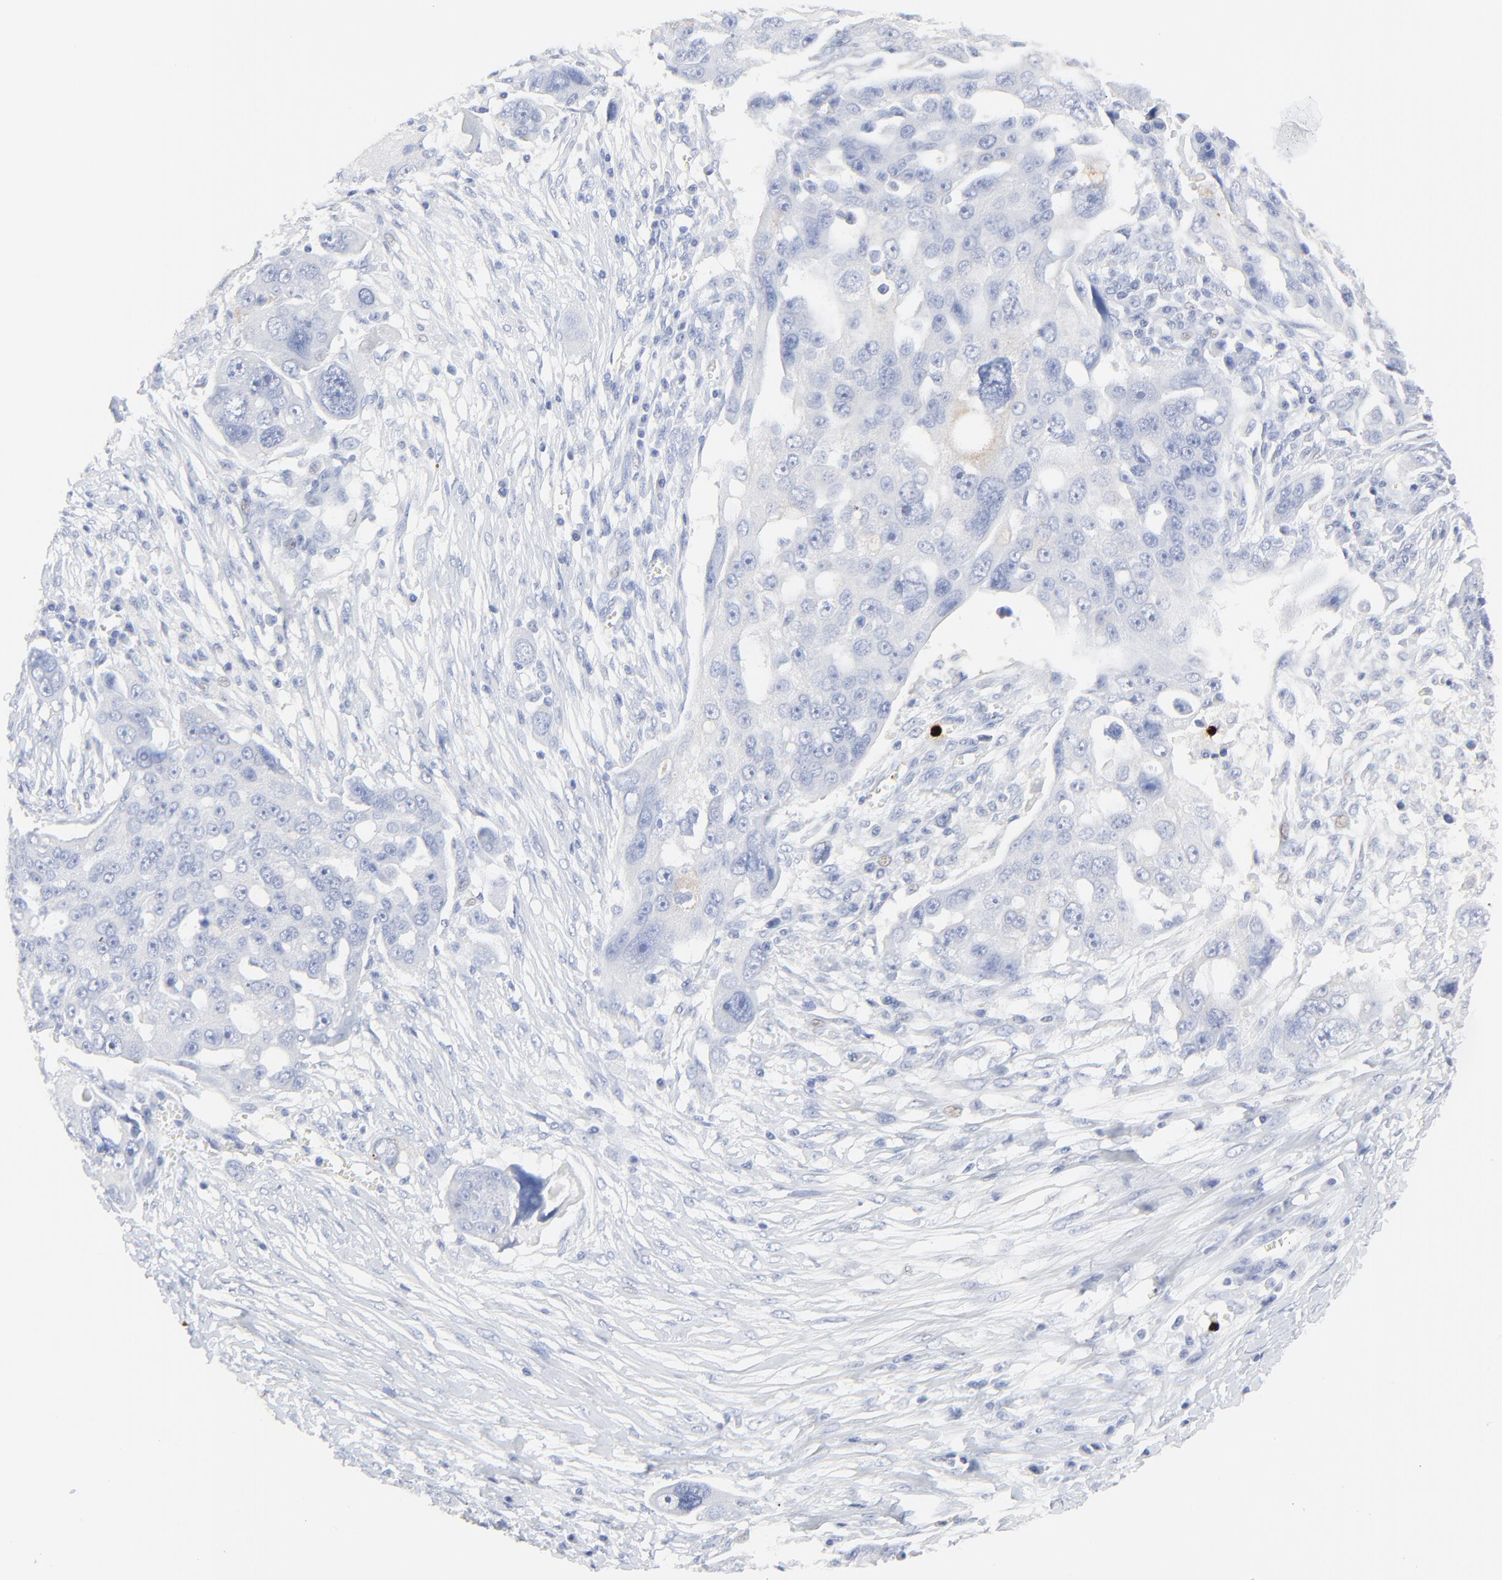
{"staining": {"intensity": "negative", "quantity": "none", "location": "none"}, "tissue": "ovarian cancer", "cell_type": "Tumor cells", "image_type": "cancer", "snomed": [{"axis": "morphology", "description": "Carcinoma, endometroid"}, {"axis": "topography", "description": "Ovary"}], "caption": "This is an immunohistochemistry (IHC) histopathology image of ovarian endometroid carcinoma. There is no positivity in tumor cells.", "gene": "LCN2", "patient": {"sex": "female", "age": 75}}